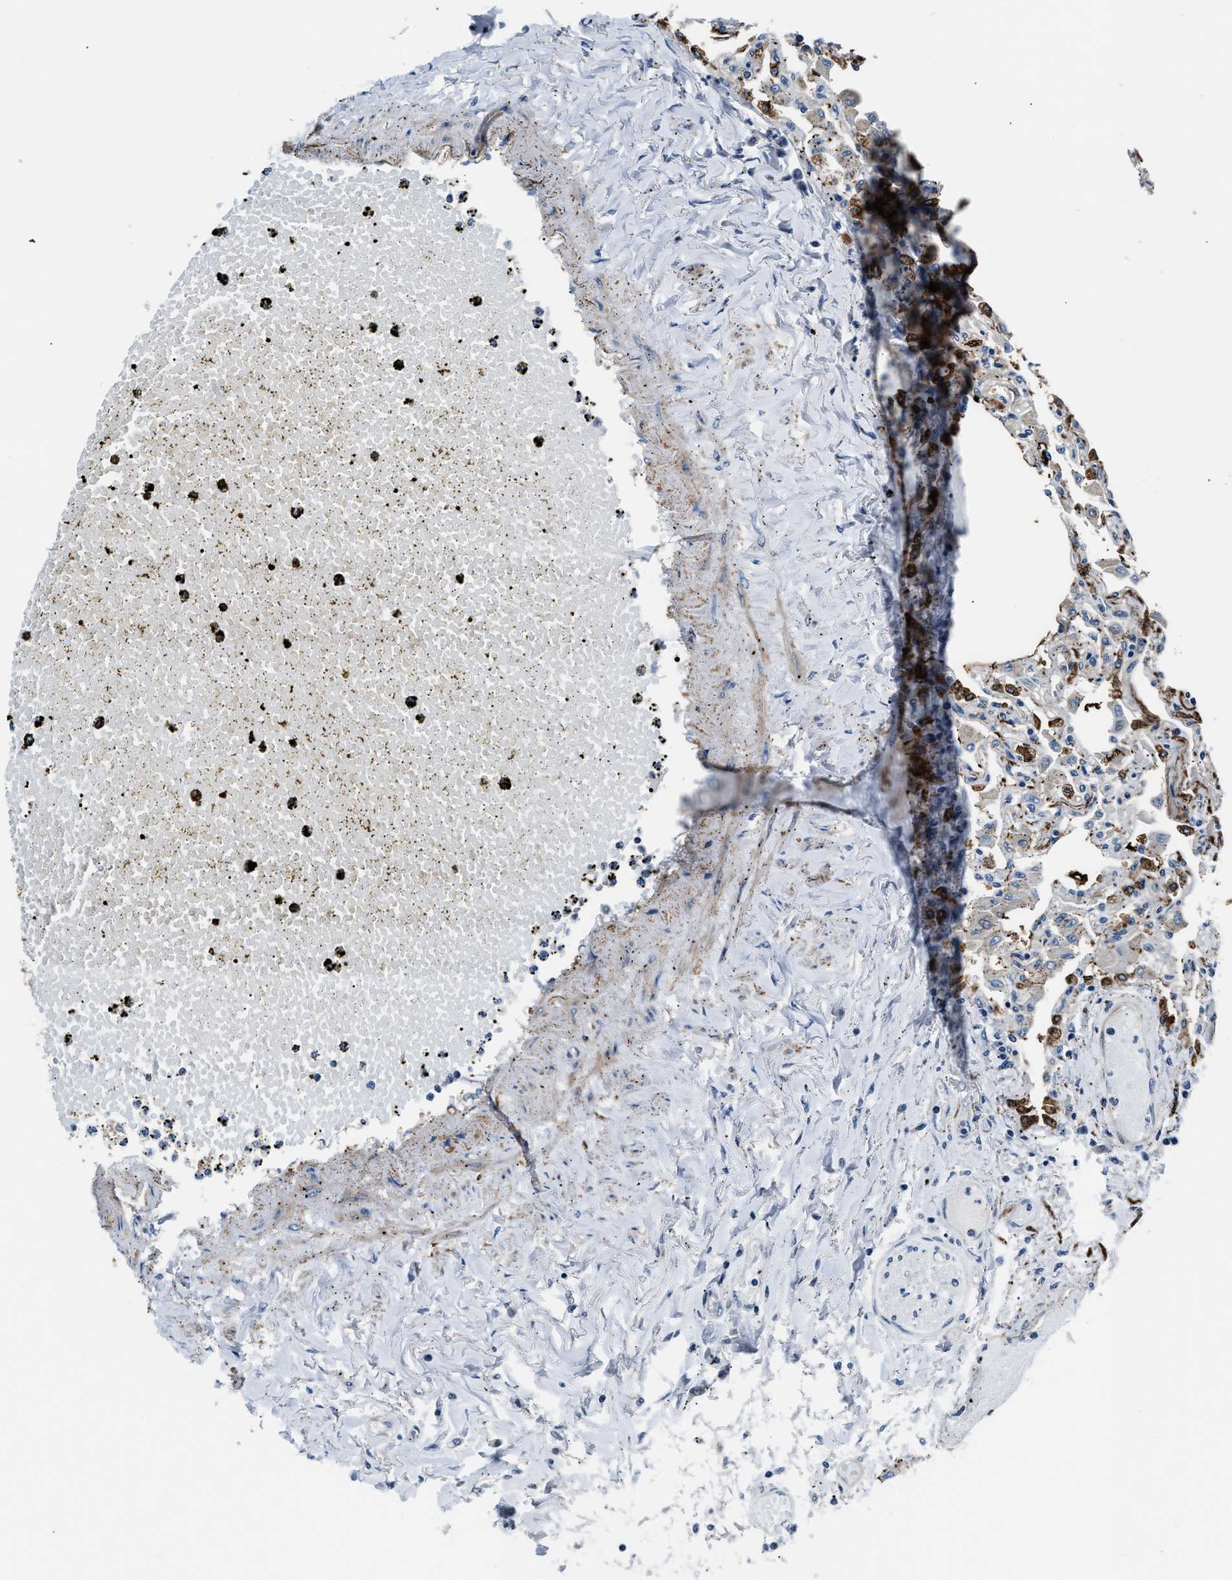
{"staining": {"intensity": "weak", "quantity": "<25%", "location": "cytoplasmic/membranous"}, "tissue": "lung", "cell_type": "Alveolar cells", "image_type": "normal", "snomed": [{"axis": "morphology", "description": "Normal tissue, NOS"}, {"axis": "topography", "description": "Bronchus"}, {"axis": "topography", "description": "Lung"}], "caption": "This is an immunohistochemistry histopathology image of normal human lung. There is no expression in alveolar cells.", "gene": "MPDZ", "patient": {"sex": "female", "age": 49}}